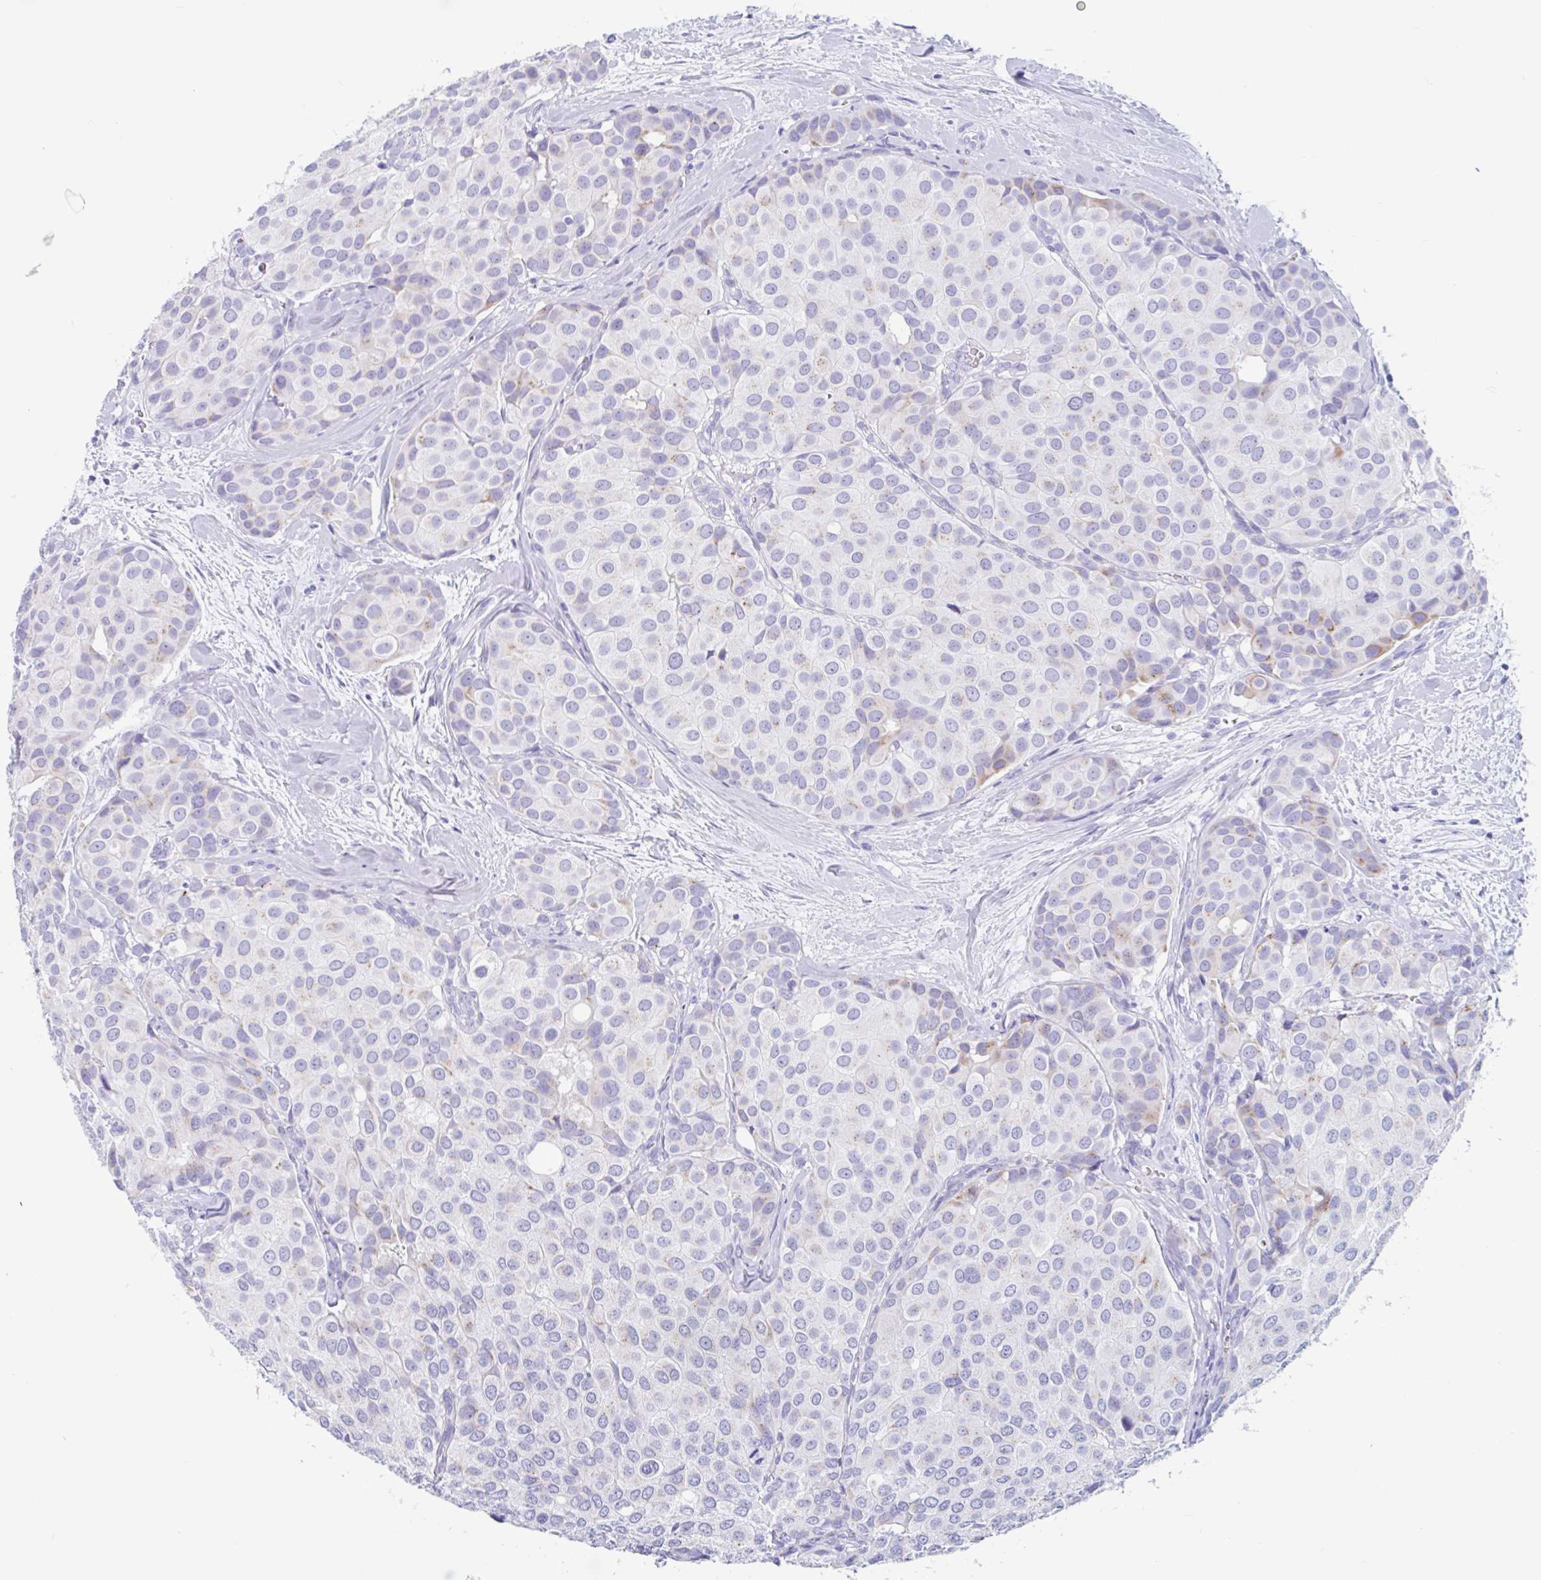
{"staining": {"intensity": "weak", "quantity": "<25%", "location": "cytoplasmic/membranous"}, "tissue": "breast cancer", "cell_type": "Tumor cells", "image_type": "cancer", "snomed": [{"axis": "morphology", "description": "Duct carcinoma"}, {"axis": "topography", "description": "Breast"}], "caption": "Tumor cells show no significant positivity in breast infiltrating ductal carcinoma.", "gene": "CPTP", "patient": {"sex": "female", "age": 70}}